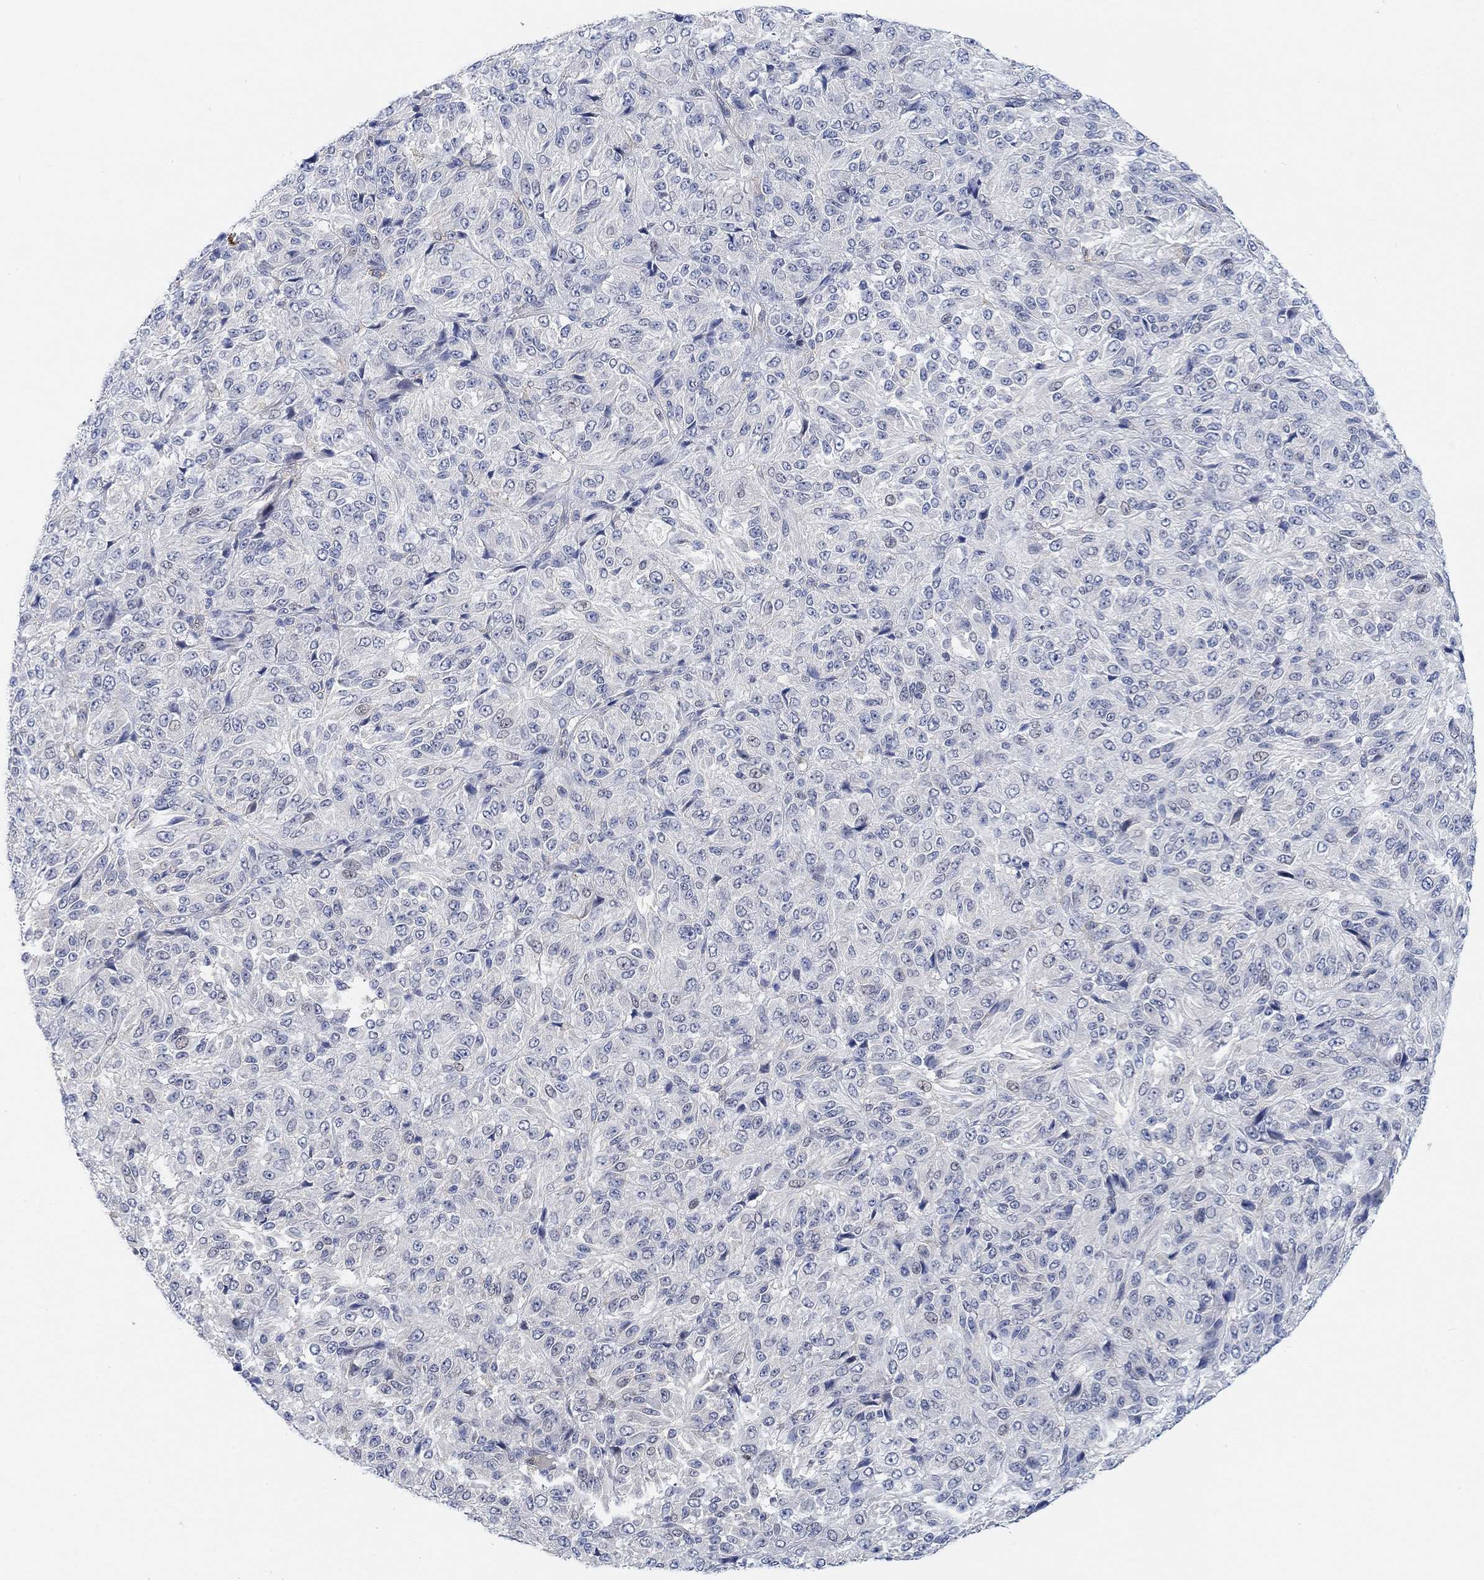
{"staining": {"intensity": "negative", "quantity": "none", "location": "none"}, "tissue": "melanoma", "cell_type": "Tumor cells", "image_type": "cancer", "snomed": [{"axis": "morphology", "description": "Malignant melanoma, Metastatic site"}, {"axis": "topography", "description": "Brain"}], "caption": "Immunohistochemical staining of human melanoma demonstrates no significant positivity in tumor cells. (DAB immunohistochemistry (IHC), high magnification).", "gene": "PMFBP1", "patient": {"sex": "female", "age": 56}}